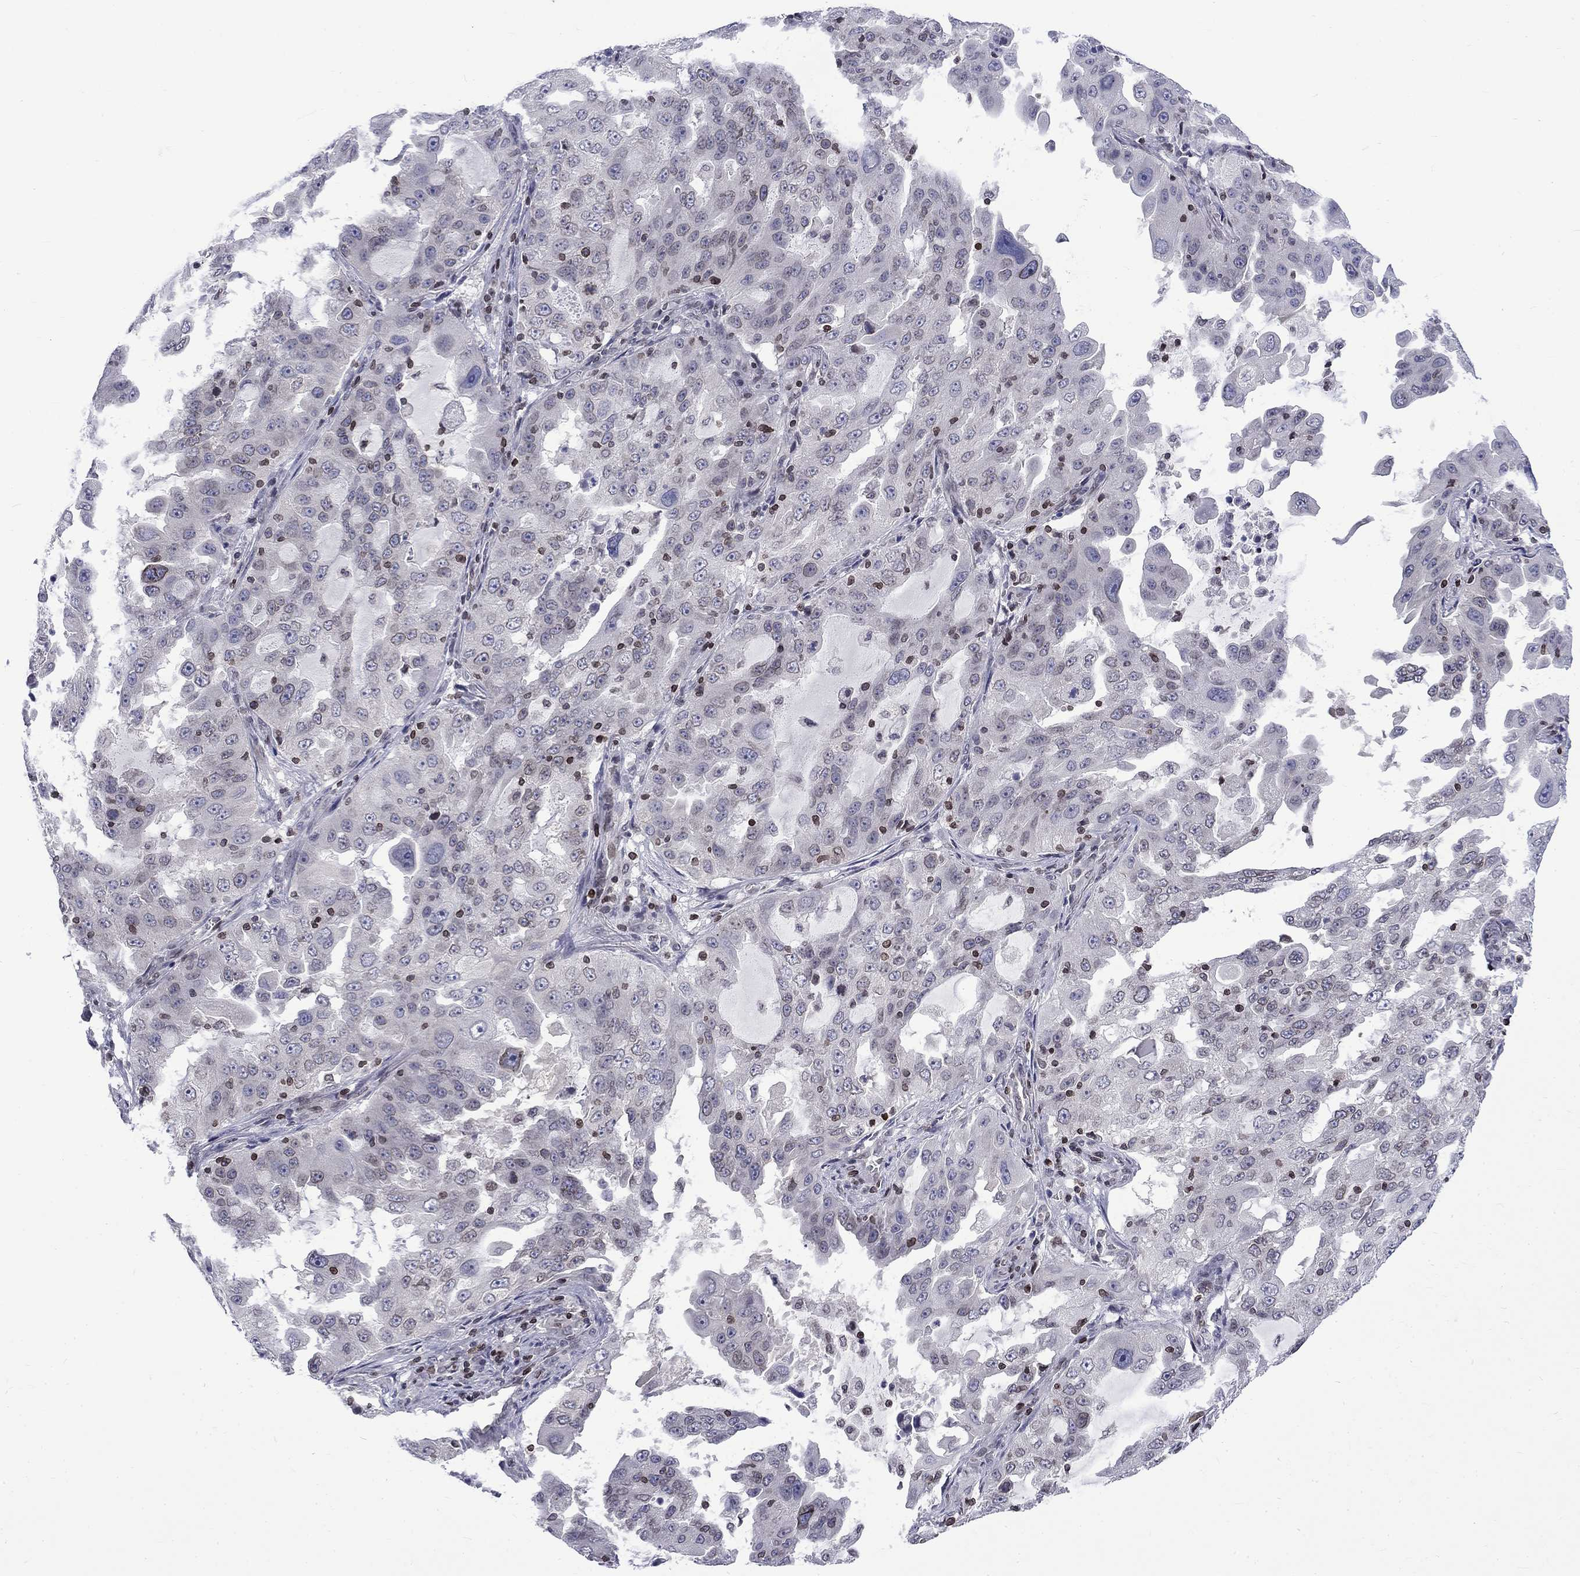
{"staining": {"intensity": "negative", "quantity": "none", "location": "none"}, "tissue": "lung cancer", "cell_type": "Tumor cells", "image_type": "cancer", "snomed": [{"axis": "morphology", "description": "Adenocarcinoma, NOS"}, {"axis": "topography", "description": "Lung"}], "caption": "High power microscopy image of an IHC histopathology image of lung cancer, revealing no significant expression in tumor cells.", "gene": "SLA", "patient": {"sex": "female", "age": 61}}